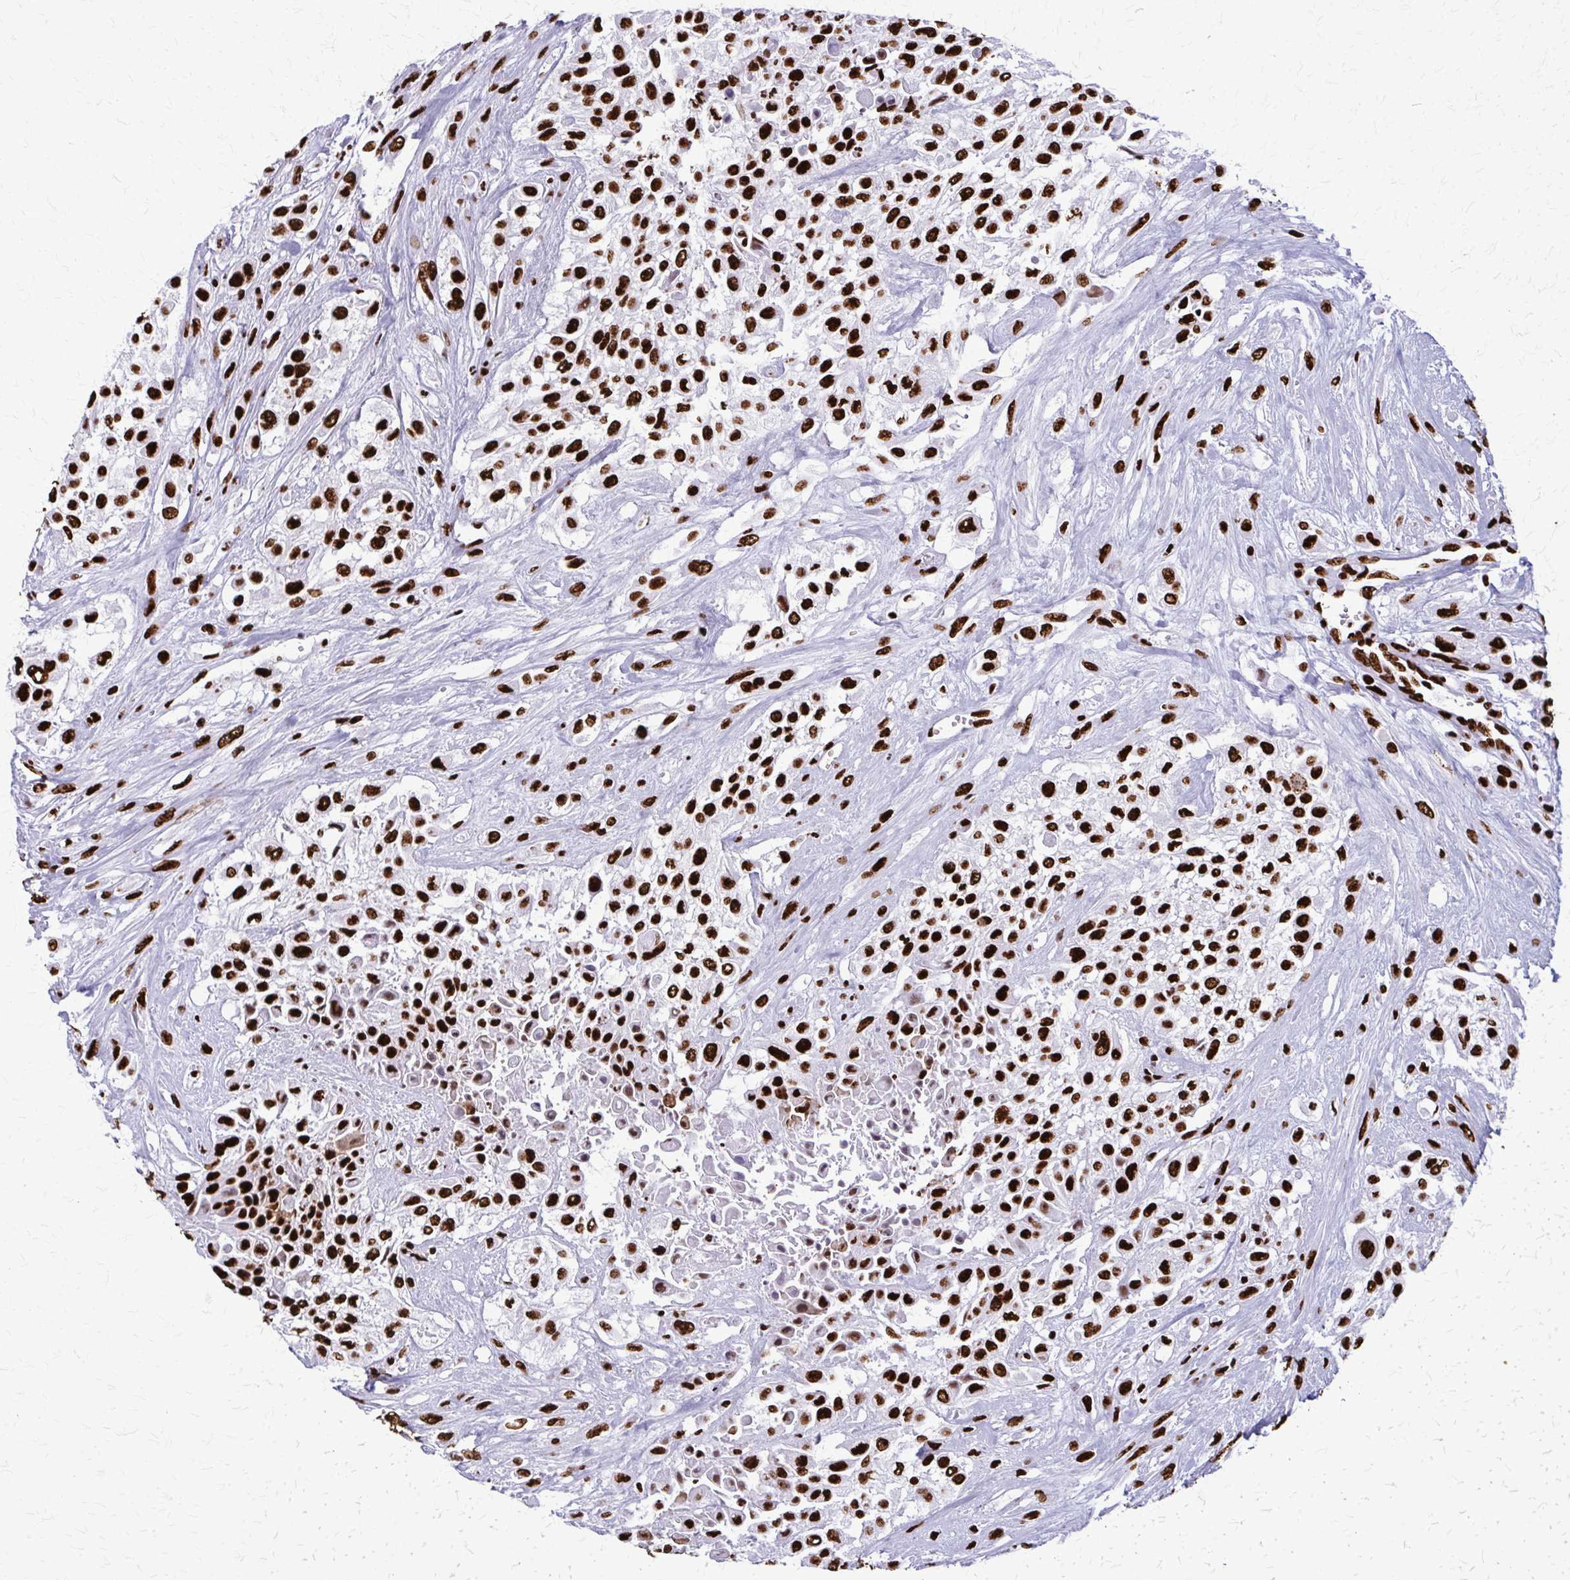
{"staining": {"intensity": "strong", "quantity": ">75%", "location": "nuclear"}, "tissue": "urothelial cancer", "cell_type": "Tumor cells", "image_type": "cancer", "snomed": [{"axis": "morphology", "description": "Urothelial carcinoma, High grade"}, {"axis": "topography", "description": "Urinary bladder"}], "caption": "High-grade urothelial carcinoma tissue displays strong nuclear positivity in approximately >75% of tumor cells Ihc stains the protein of interest in brown and the nuclei are stained blue.", "gene": "SFPQ", "patient": {"sex": "male", "age": 57}}